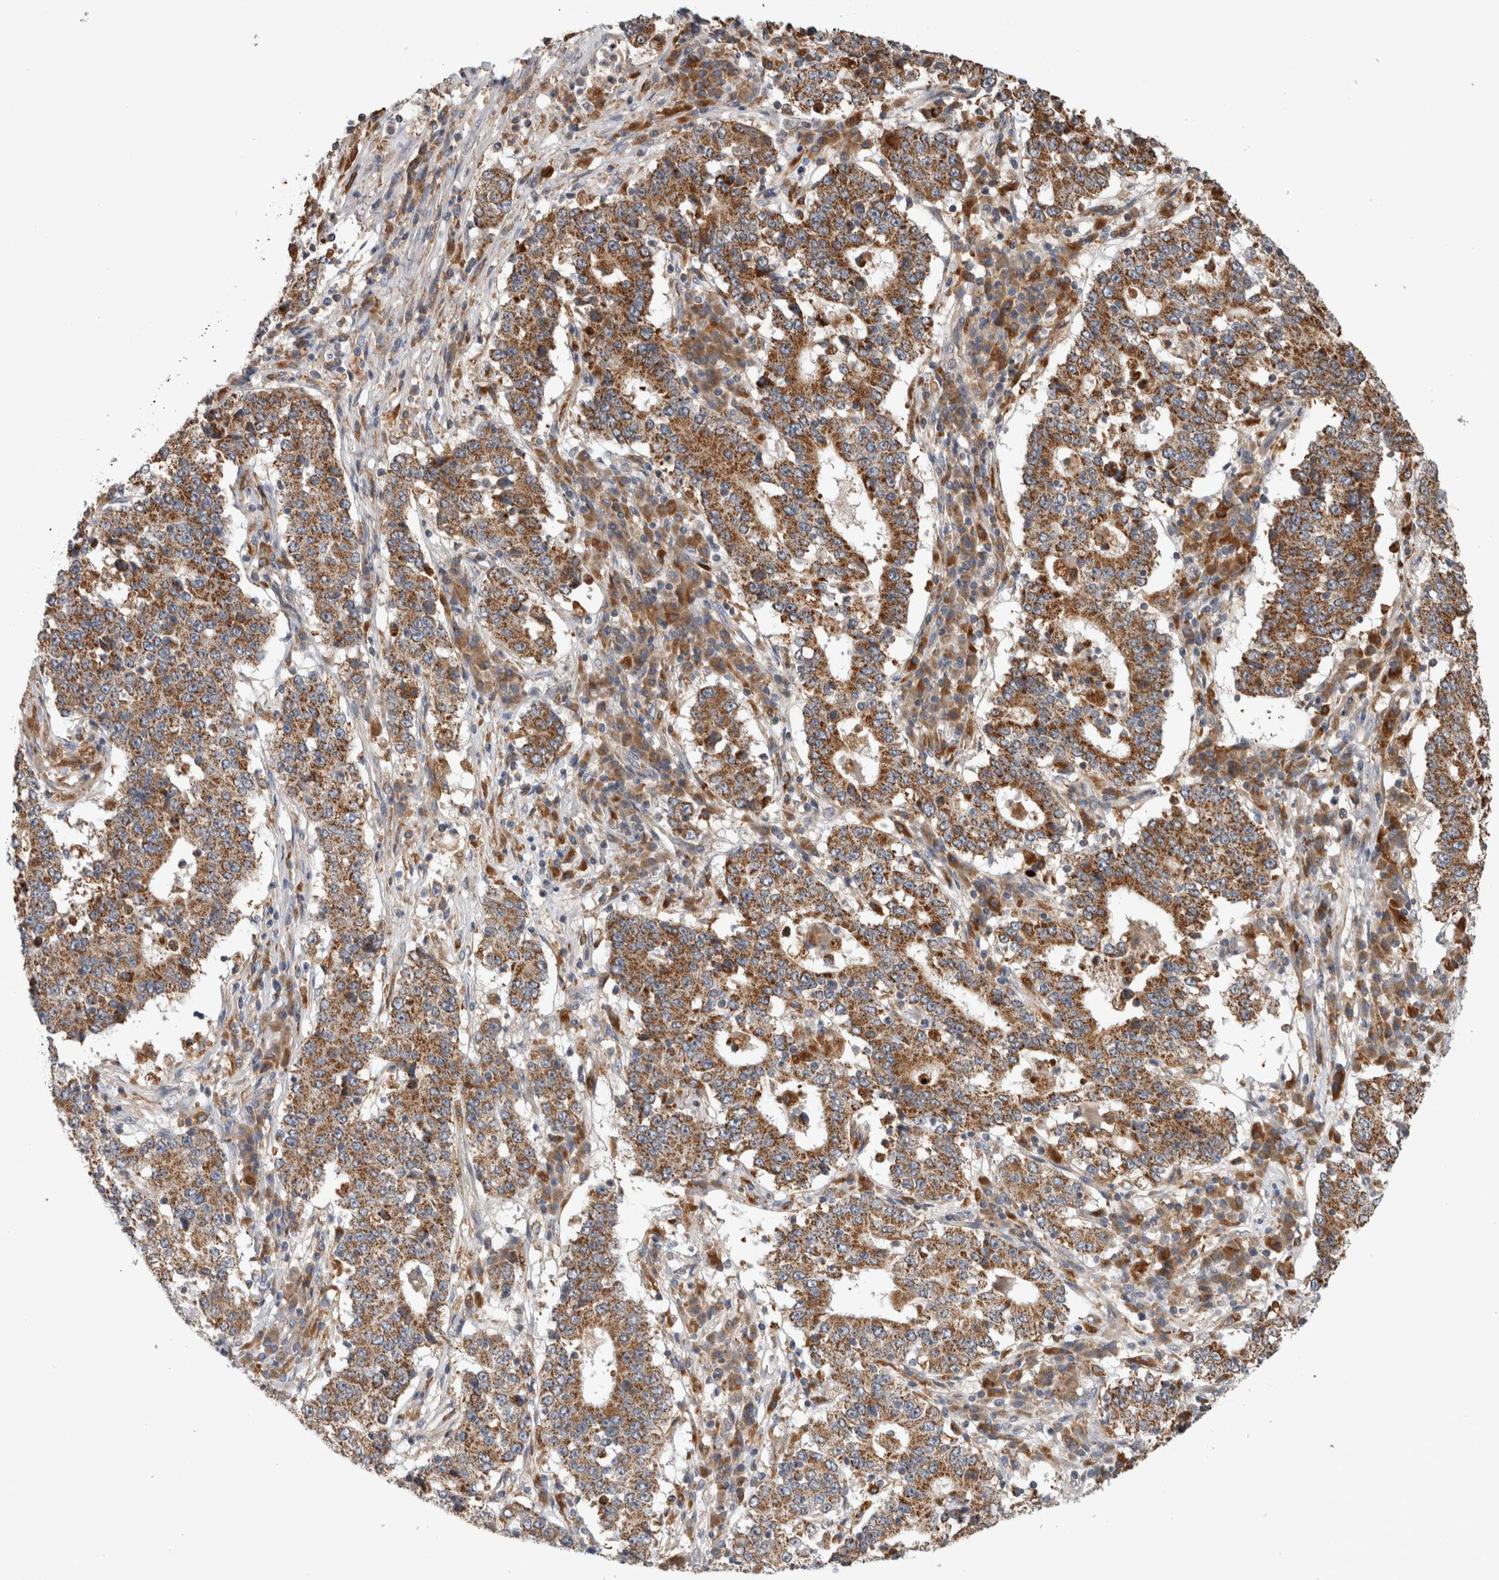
{"staining": {"intensity": "moderate", "quantity": ">75%", "location": "cytoplasmic/membranous"}, "tissue": "stomach cancer", "cell_type": "Tumor cells", "image_type": "cancer", "snomed": [{"axis": "morphology", "description": "Adenocarcinoma, NOS"}, {"axis": "topography", "description": "Stomach"}], "caption": "Protein staining reveals moderate cytoplasmic/membranous staining in about >75% of tumor cells in stomach cancer. (DAB (3,3'-diaminobenzidine) = brown stain, brightfield microscopy at high magnification).", "gene": "ADGRL3", "patient": {"sex": "male", "age": 59}}